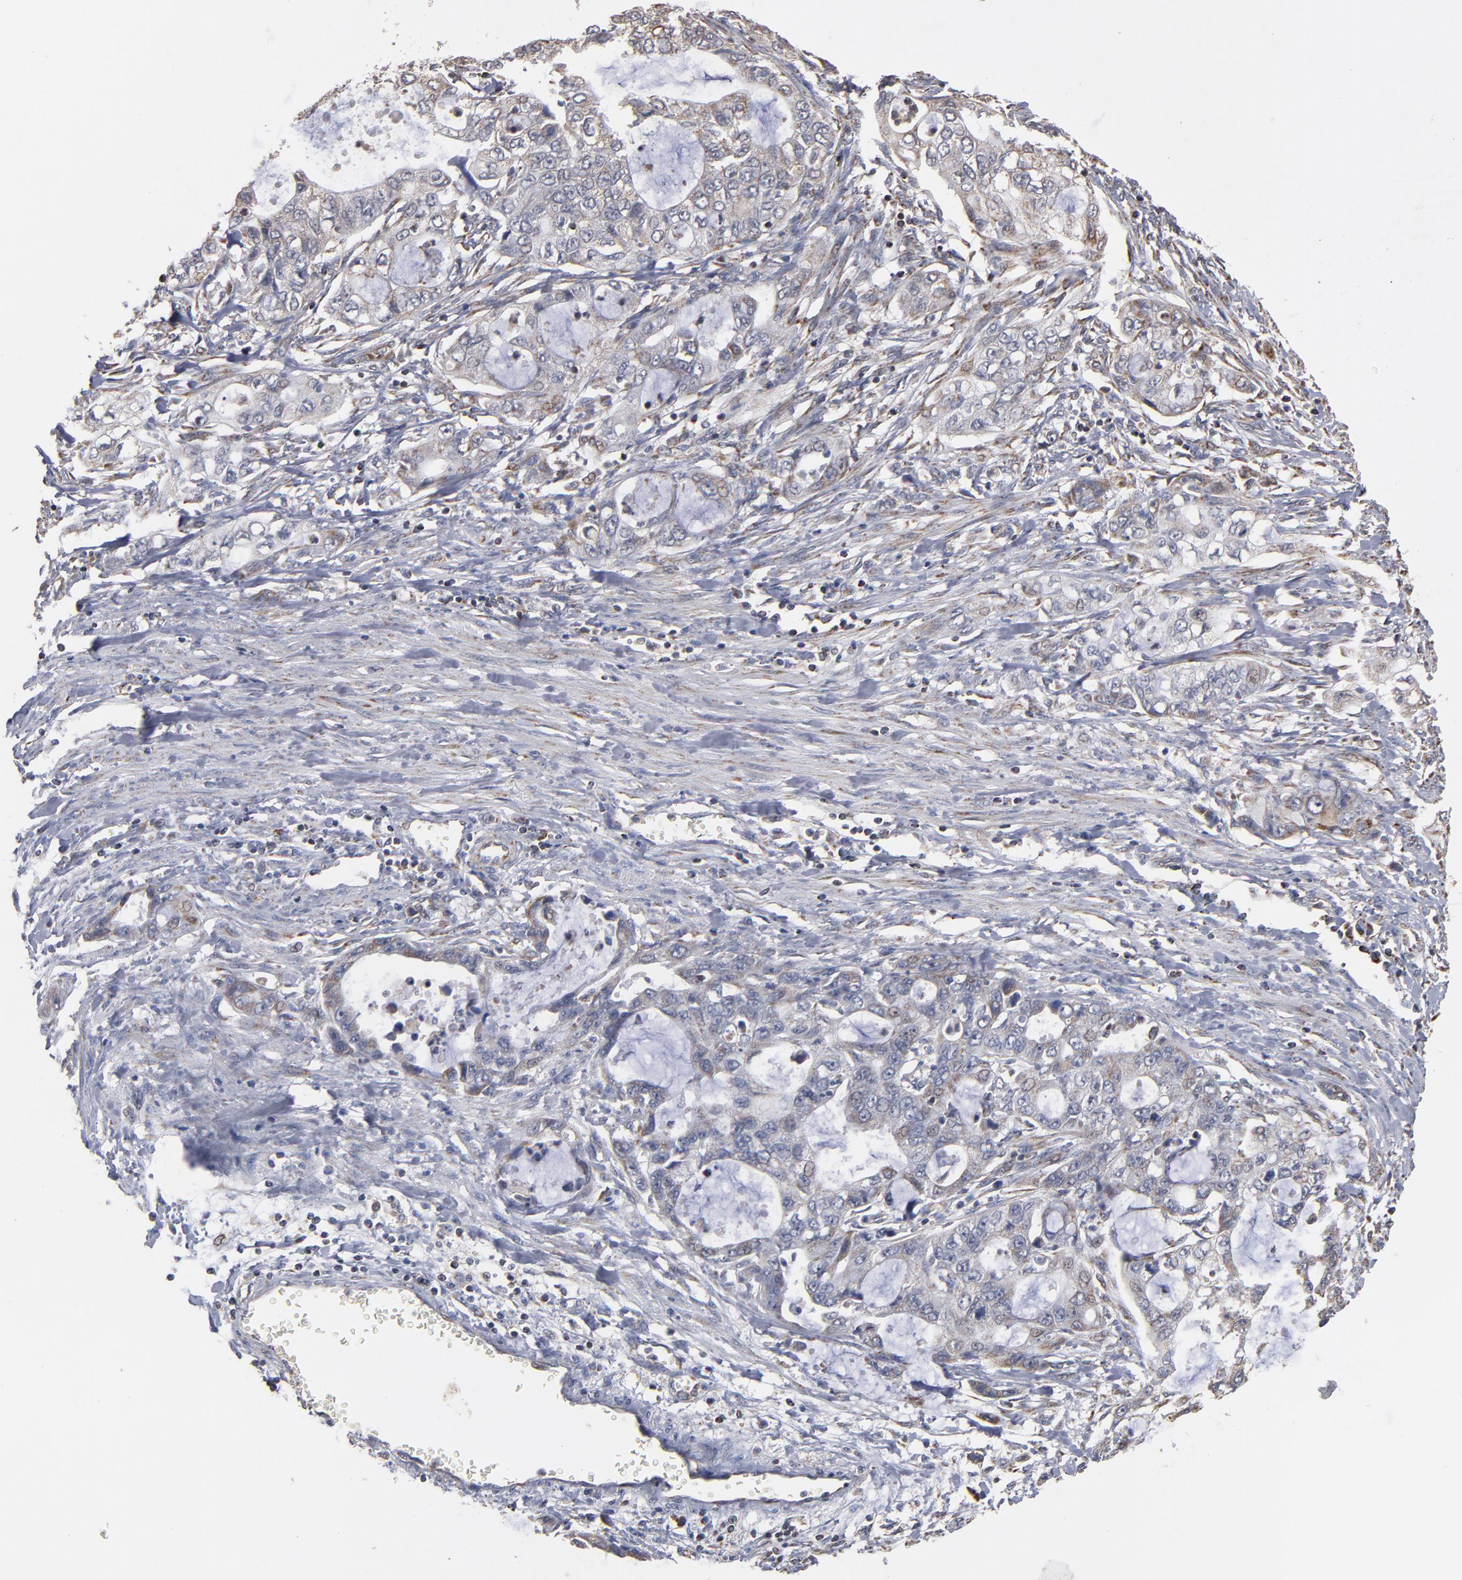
{"staining": {"intensity": "moderate", "quantity": "25%-75%", "location": "cytoplasmic/membranous"}, "tissue": "stomach cancer", "cell_type": "Tumor cells", "image_type": "cancer", "snomed": [{"axis": "morphology", "description": "Adenocarcinoma, NOS"}, {"axis": "topography", "description": "Stomach, upper"}], "caption": "Immunohistochemistry of human stomach cancer exhibits medium levels of moderate cytoplasmic/membranous staining in approximately 25%-75% of tumor cells.", "gene": "MIPOL1", "patient": {"sex": "female", "age": 52}}